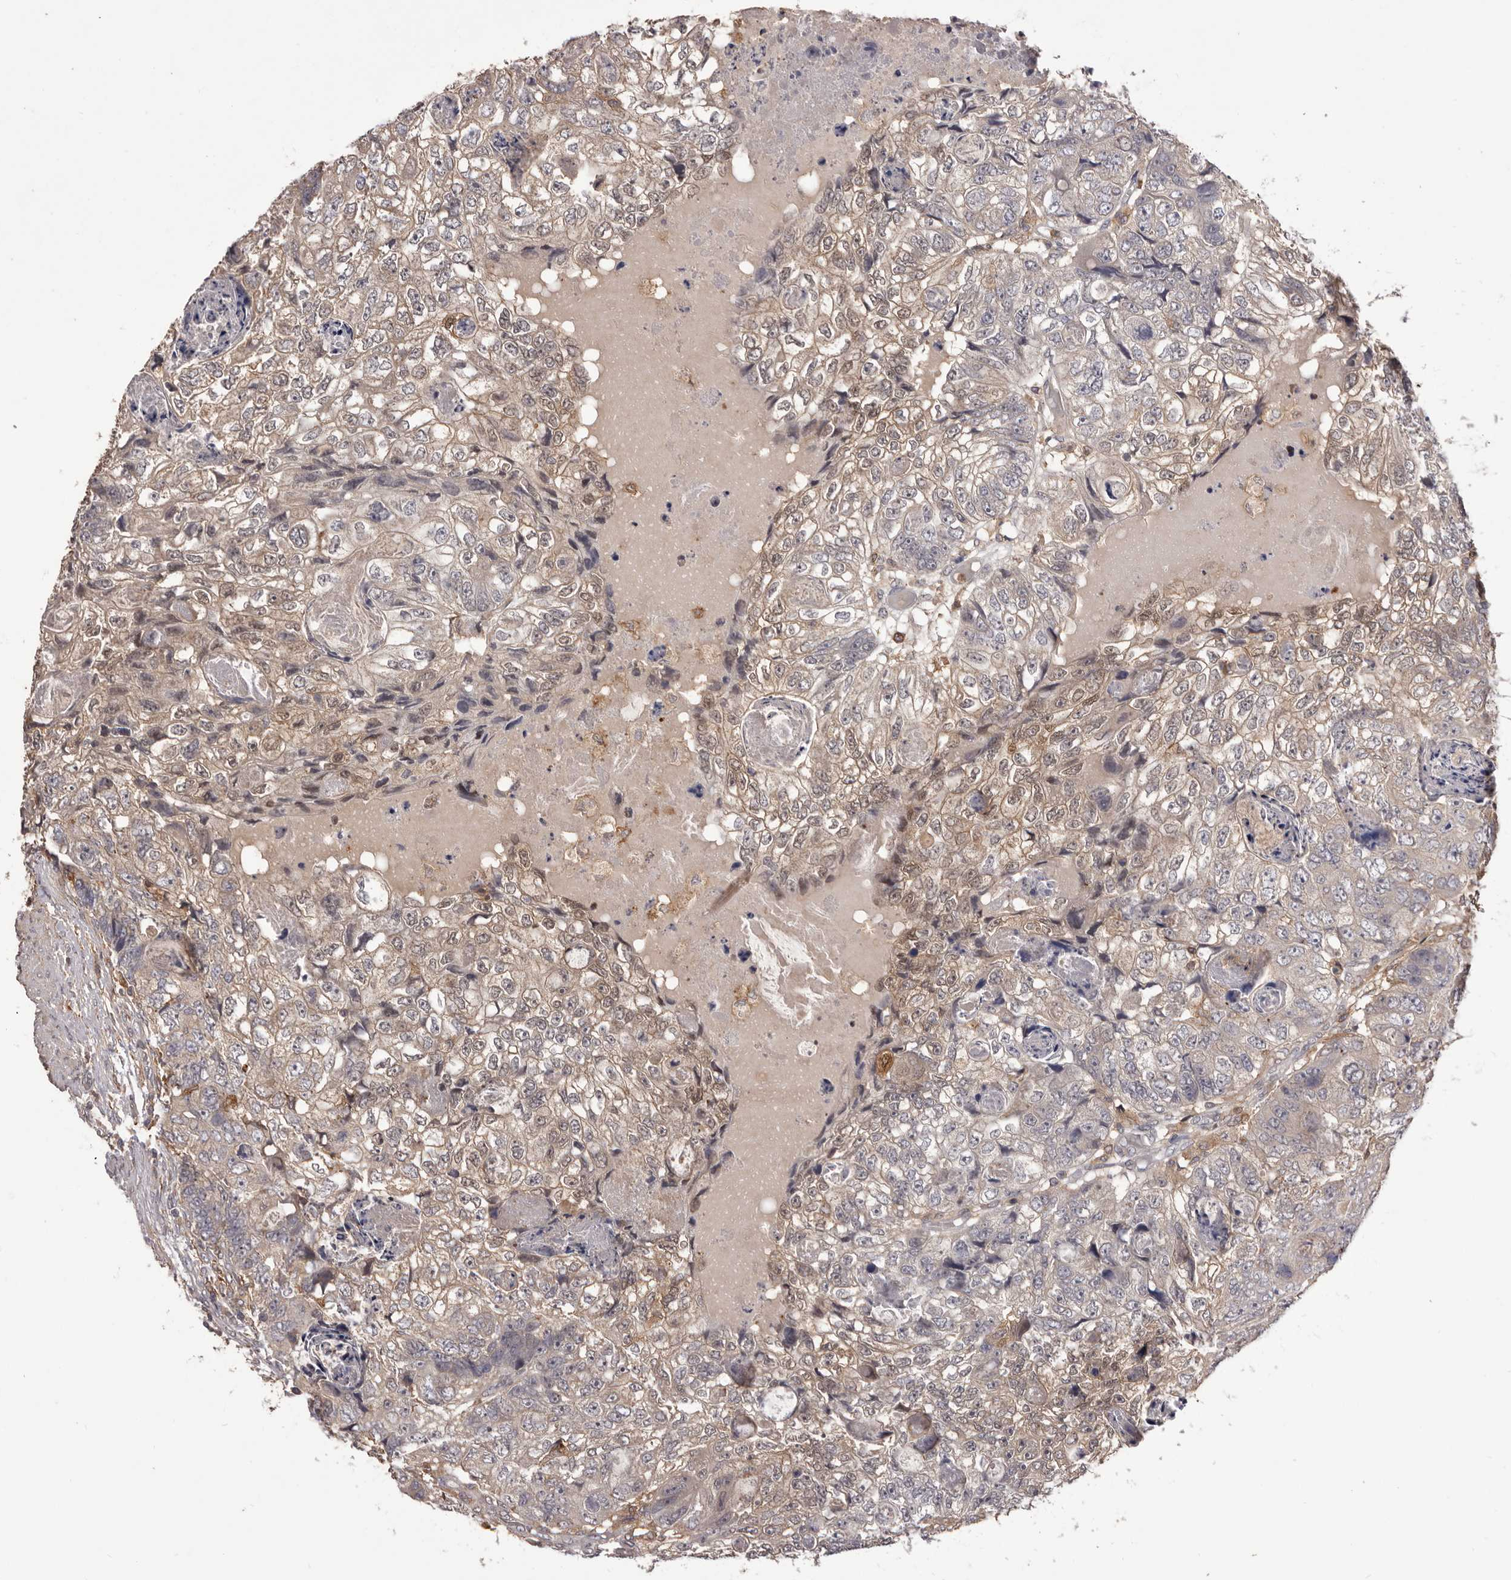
{"staining": {"intensity": "weak", "quantity": "<25%", "location": "cytoplasmic/membranous"}, "tissue": "colorectal cancer", "cell_type": "Tumor cells", "image_type": "cancer", "snomed": [{"axis": "morphology", "description": "Adenocarcinoma, NOS"}, {"axis": "topography", "description": "Rectum"}], "caption": "The immunohistochemistry micrograph has no significant expression in tumor cells of colorectal cancer (adenocarcinoma) tissue.", "gene": "GLIPR2", "patient": {"sex": "male", "age": 59}}